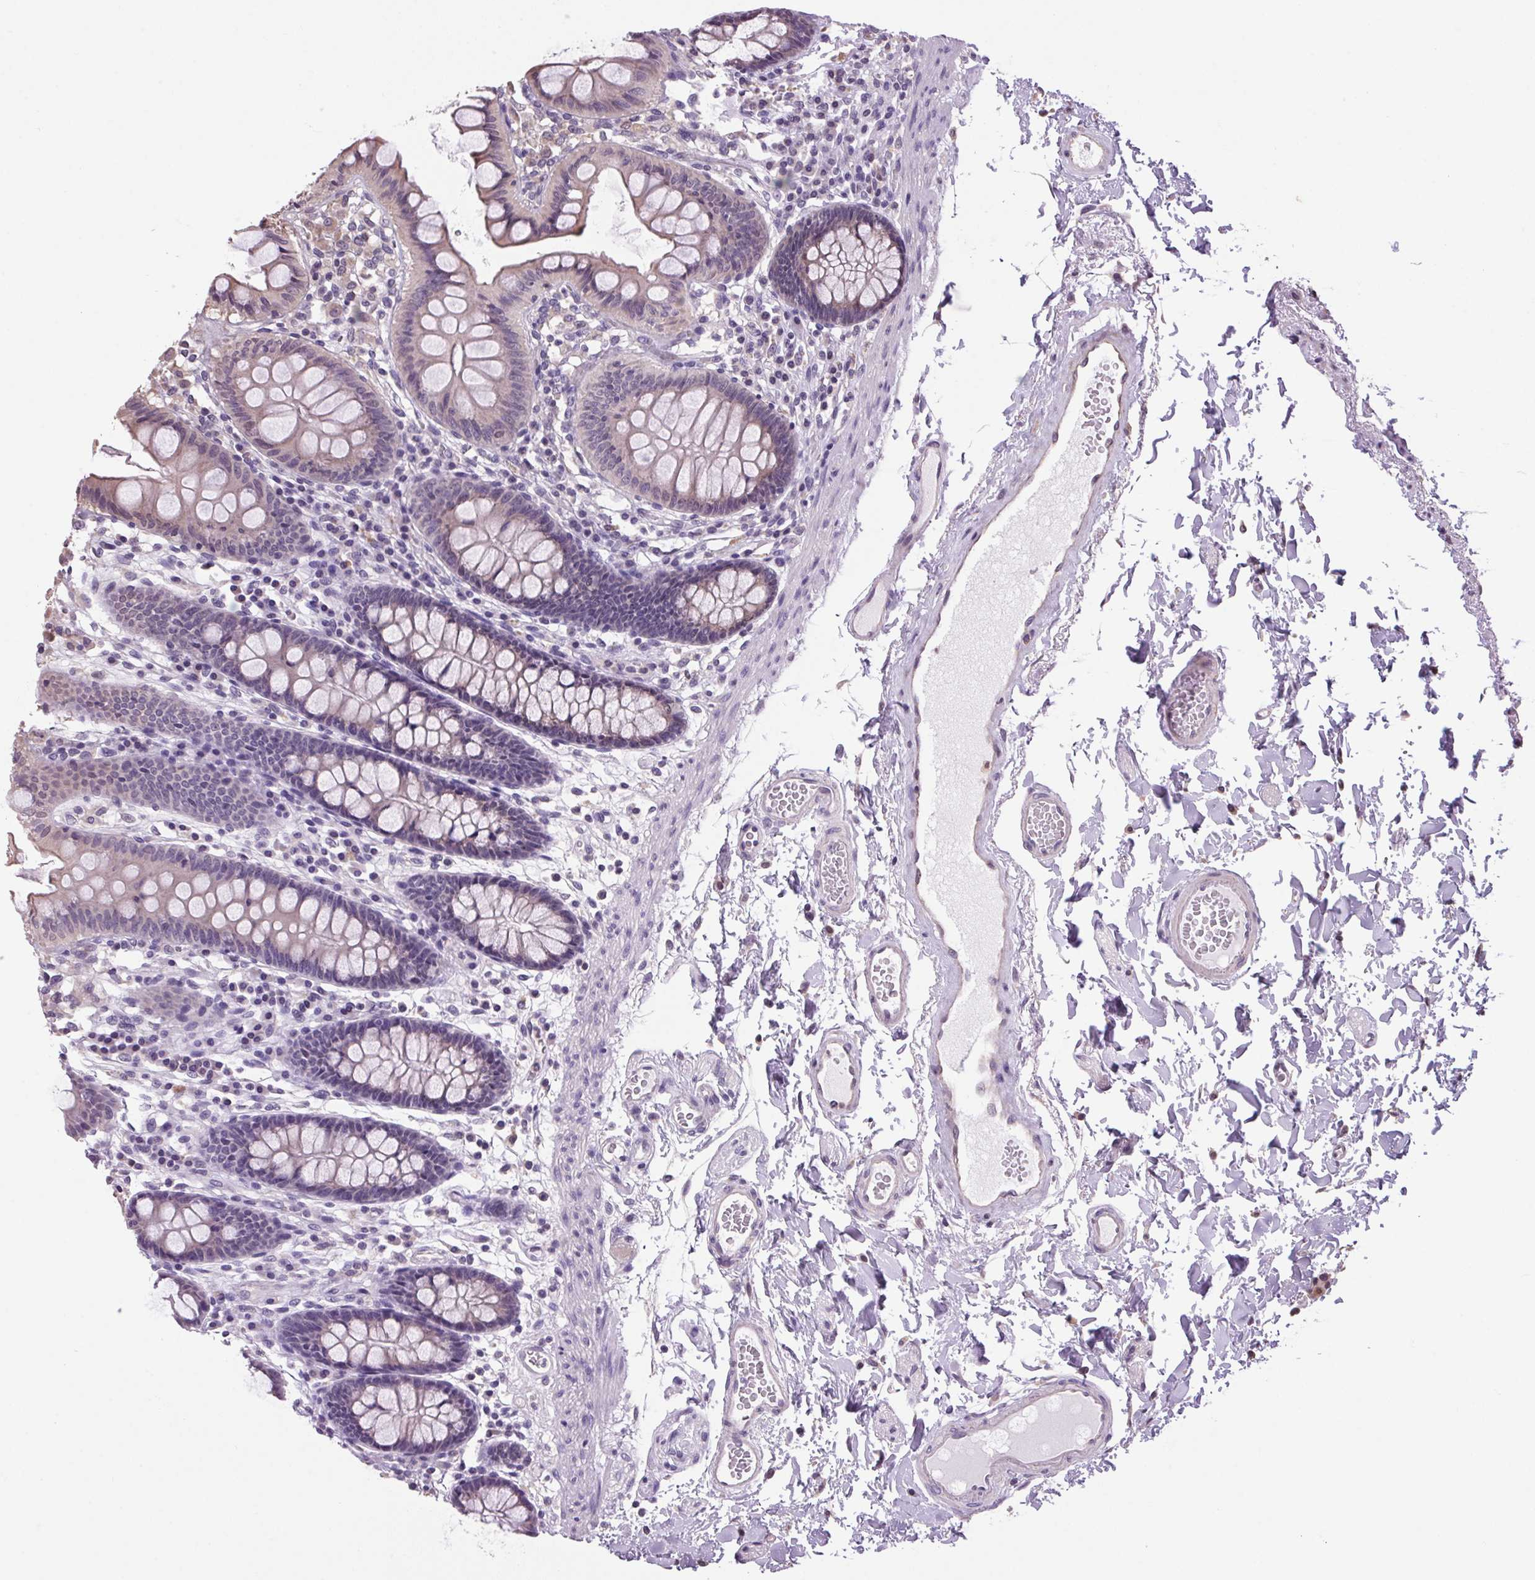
{"staining": {"intensity": "negative", "quantity": "none", "location": "none"}, "tissue": "colon", "cell_type": "Endothelial cells", "image_type": "normal", "snomed": [{"axis": "morphology", "description": "Normal tissue, NOS"}, {"axis": "topography", "description": "Colon"}], "caption": "High magnification brightfield microscopy of benign colon stained with DAB (brown) and counterstained with hematoxylin (blue): endothelial cells show no significant expression. (Immunohistochemistry, brightfield microscopy, high magnification).", "gene": "VWA3B", "patient": {"sex": "male", "age": 84}}